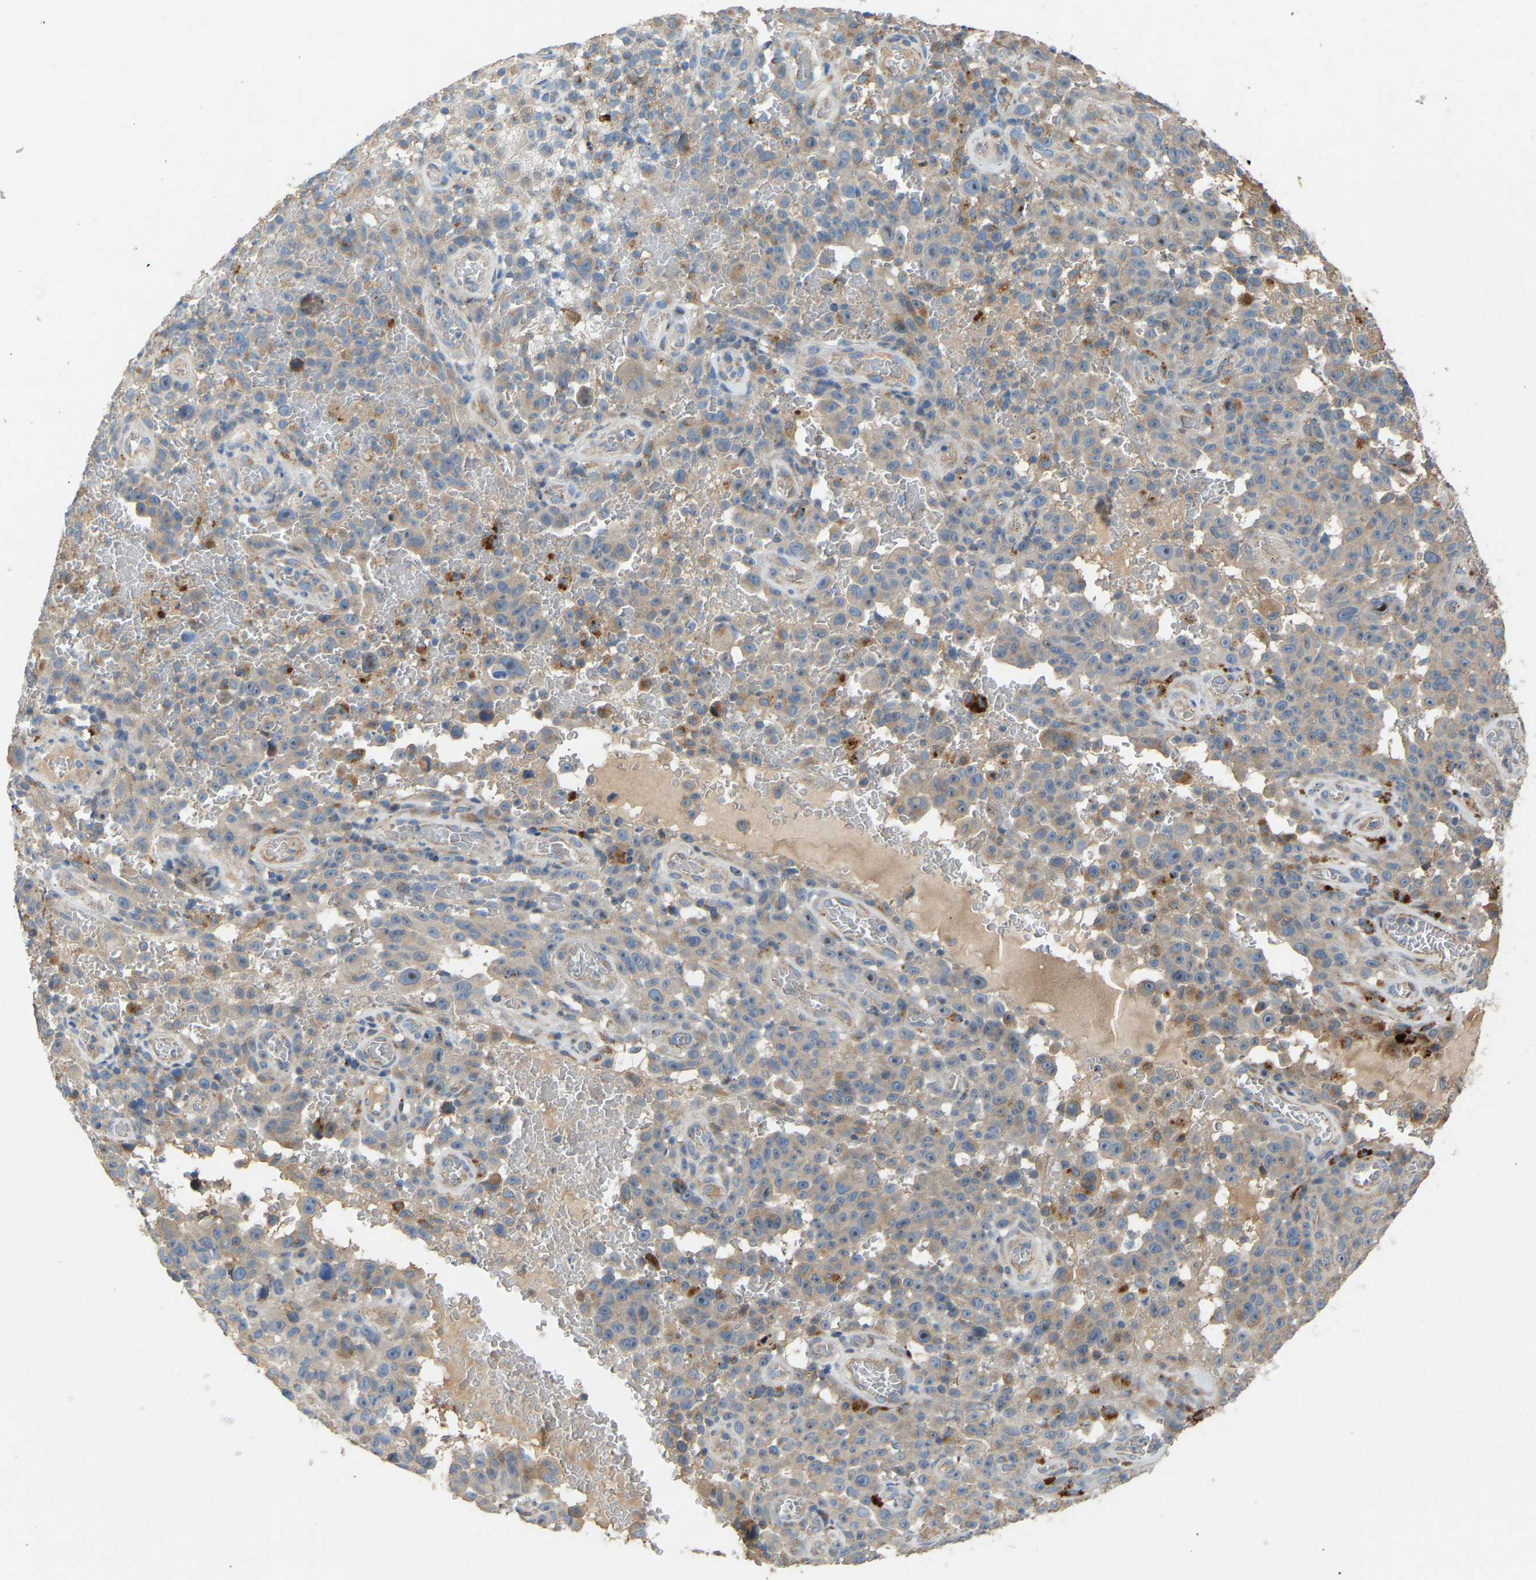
{"staining": {"intensity": "weak", "quantity": "25%-75%", "location": "cytoplasmic/membranous"}, "tissue": "melanoma", "cell_type": "Tumor cells", "image_type": "cancer", "snomed": [{"axis": "morphology", "description": "Malignant melanoma, NOS"}, {"axis": "topography", "description": "Skin"}], "caption": "The micrograph exhibits staining of malignant melanoma, revealing weak cytoplasmic/membranous protein expression (brown color) within tumor cells. The staining was performed using DAB (3,3'-diaminobenzidine) to visualize the protein expression in brown, while the nuclei were stained in blue with hematoxylin (Magnification: 20x).", "gene": "RGP1", "patient": {"sex": "female", "age": 82}}